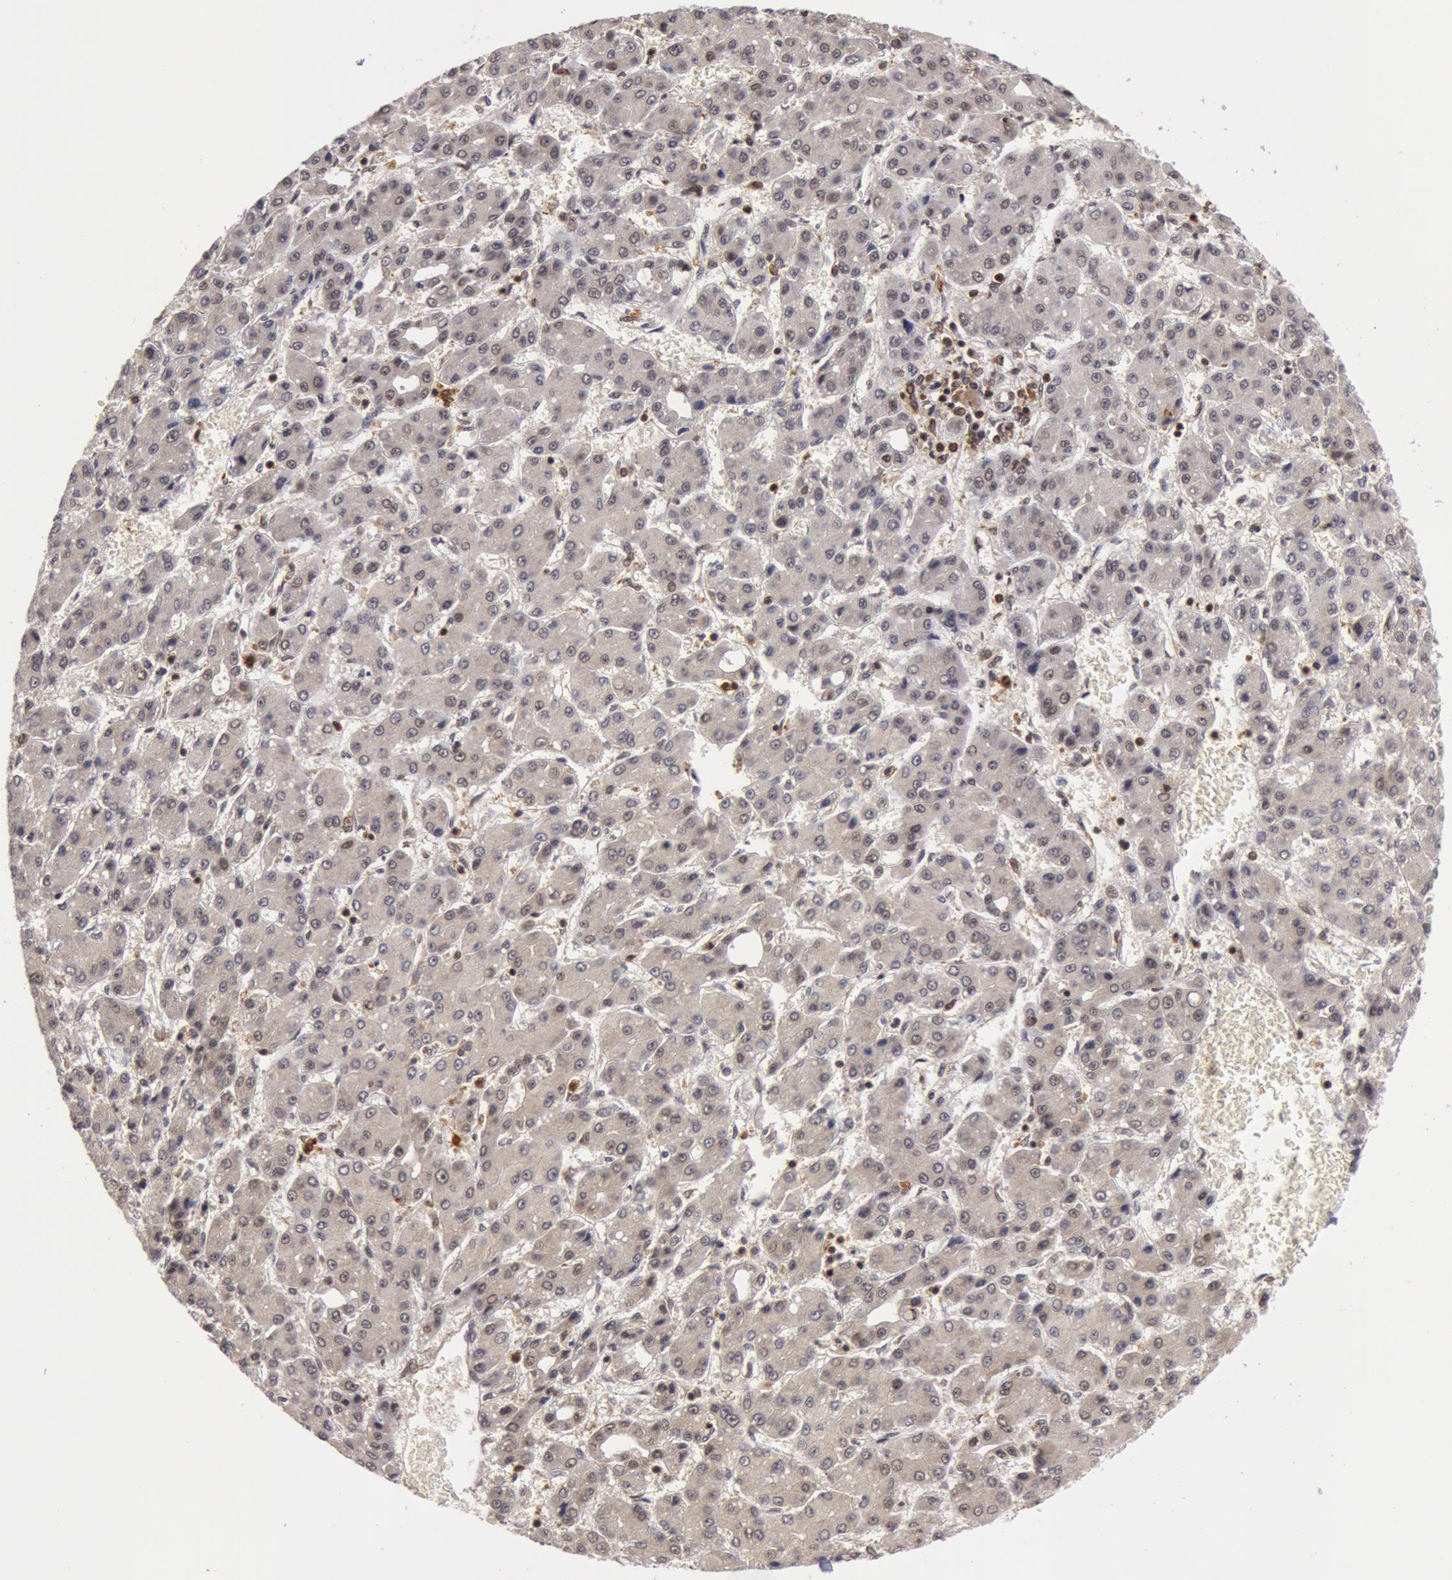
{"staining": {"intensity": "weak", "quantity": "<25%", "location": "nuclear"}, "tissue": "liver cancer", "cell_type": "Tumor cells", "image_type": "cancer", "snomed": [{"axis": "morphology", "description": "Carcinoma, Hepatocellular, NOS"}, {"axis": "topography", "description": "Liver"}], "caption": "A photomicrograph of hepatocellular carcinoma (liver) stained for a protein reveals no brown staining in tumor cells.", "gene": "ZNF350", "patient": {"sex": "male", "age": 69}}